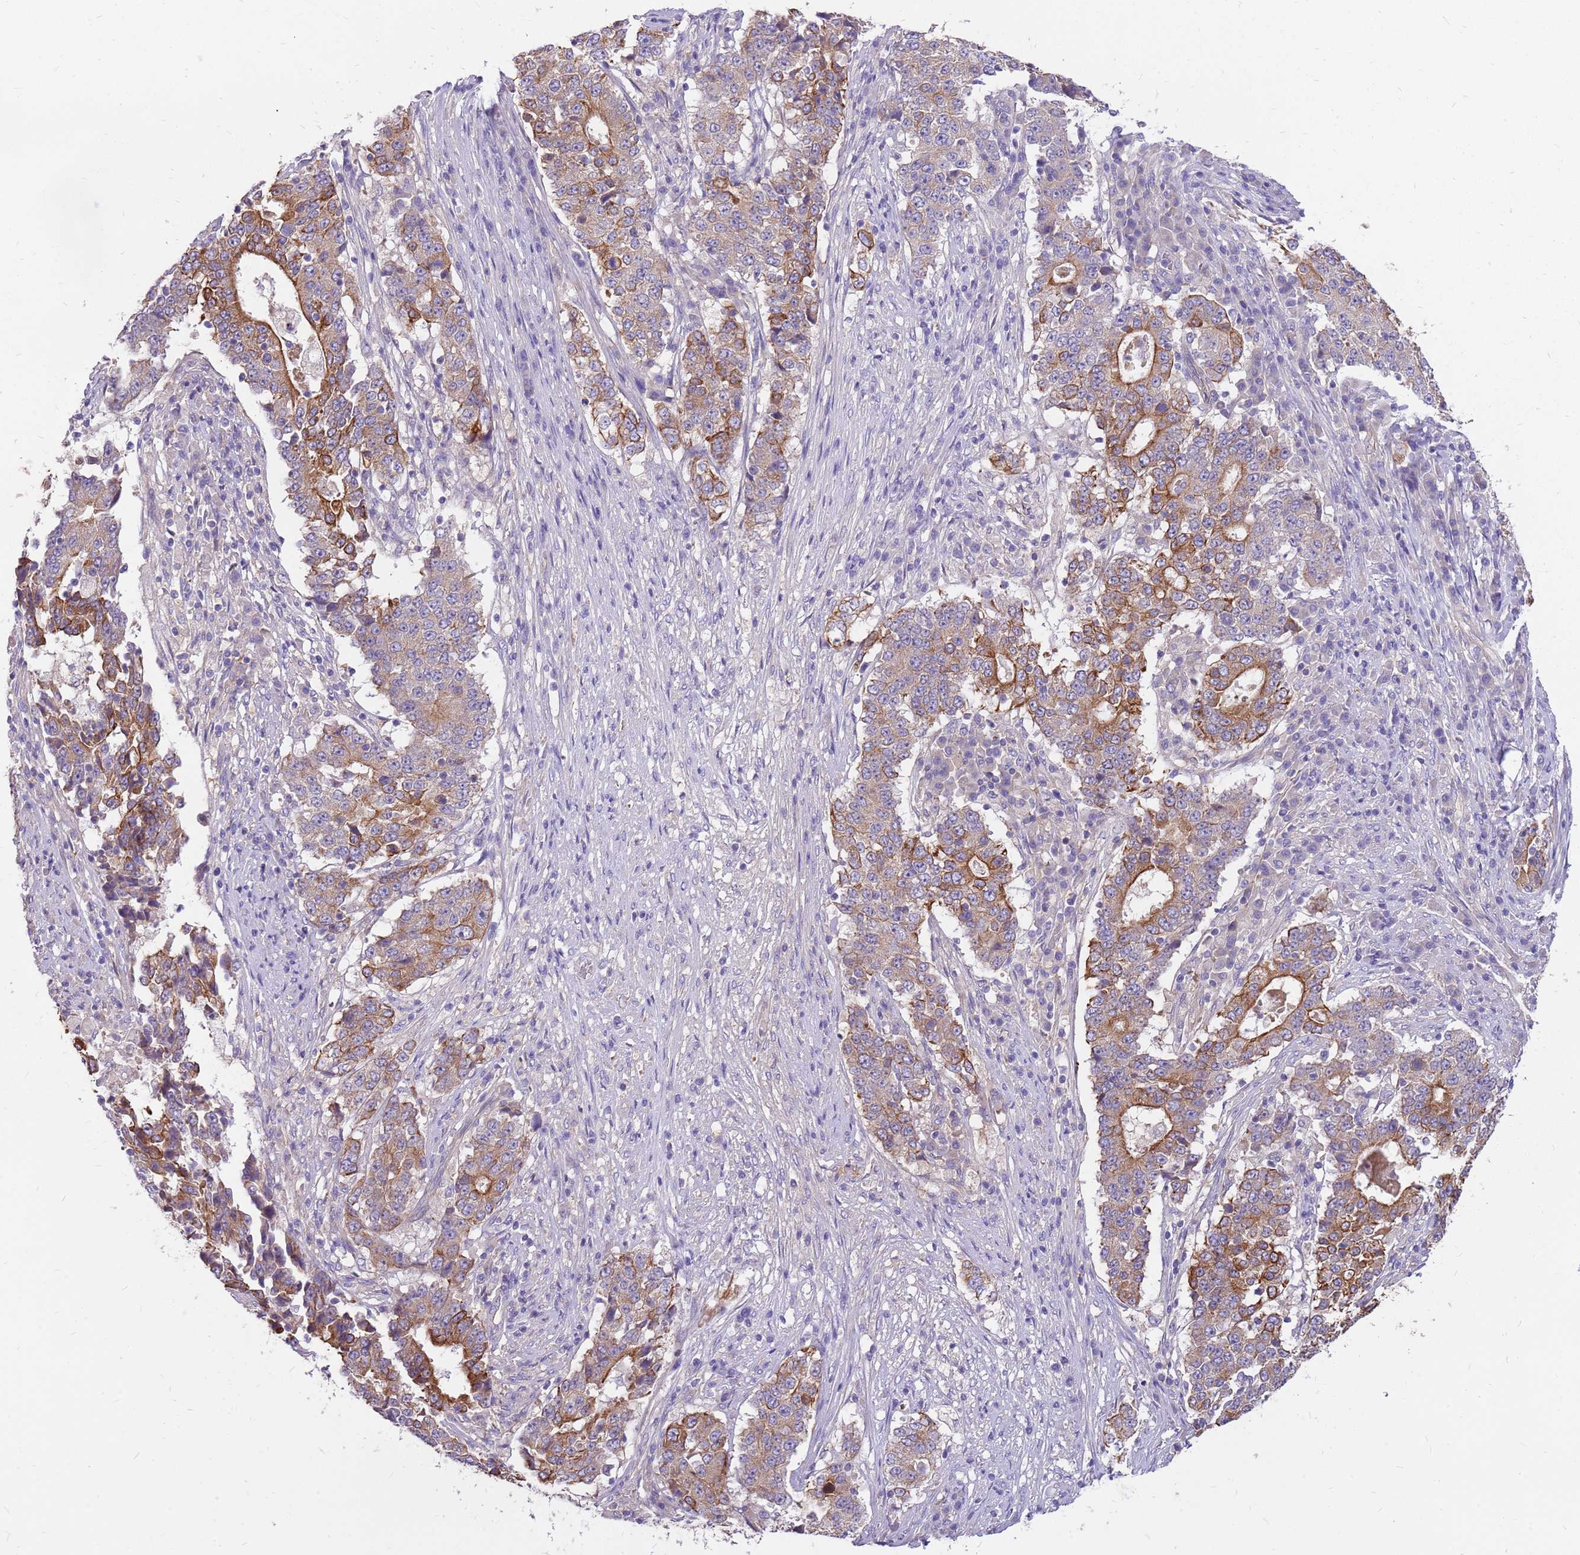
{"staining": {"intensity": "moderate", "quantity": "25%-75%", "location": "cytoplasmic/membranous"}, "tissue": "stomach cancer", "cell_type": "Tumor cells", "image_type": "cancer", "snomed": [{"axis": "morphology", "description": "Adenocarcinoma, NOS"}, {"axis": "topography", "description": "Stomach"}], "caption": "High-magnification brightfield microscopy of stomach adenocarcinoma stained with DAB (brown) and counterstained with hematoxylin (blue). tumor cells exhibit moderate cytoplasmic/membranous staining is identified in about25%-75% of cells.", "gene": "WASHC4", "patient": {"sex": "male", "age": 59}}